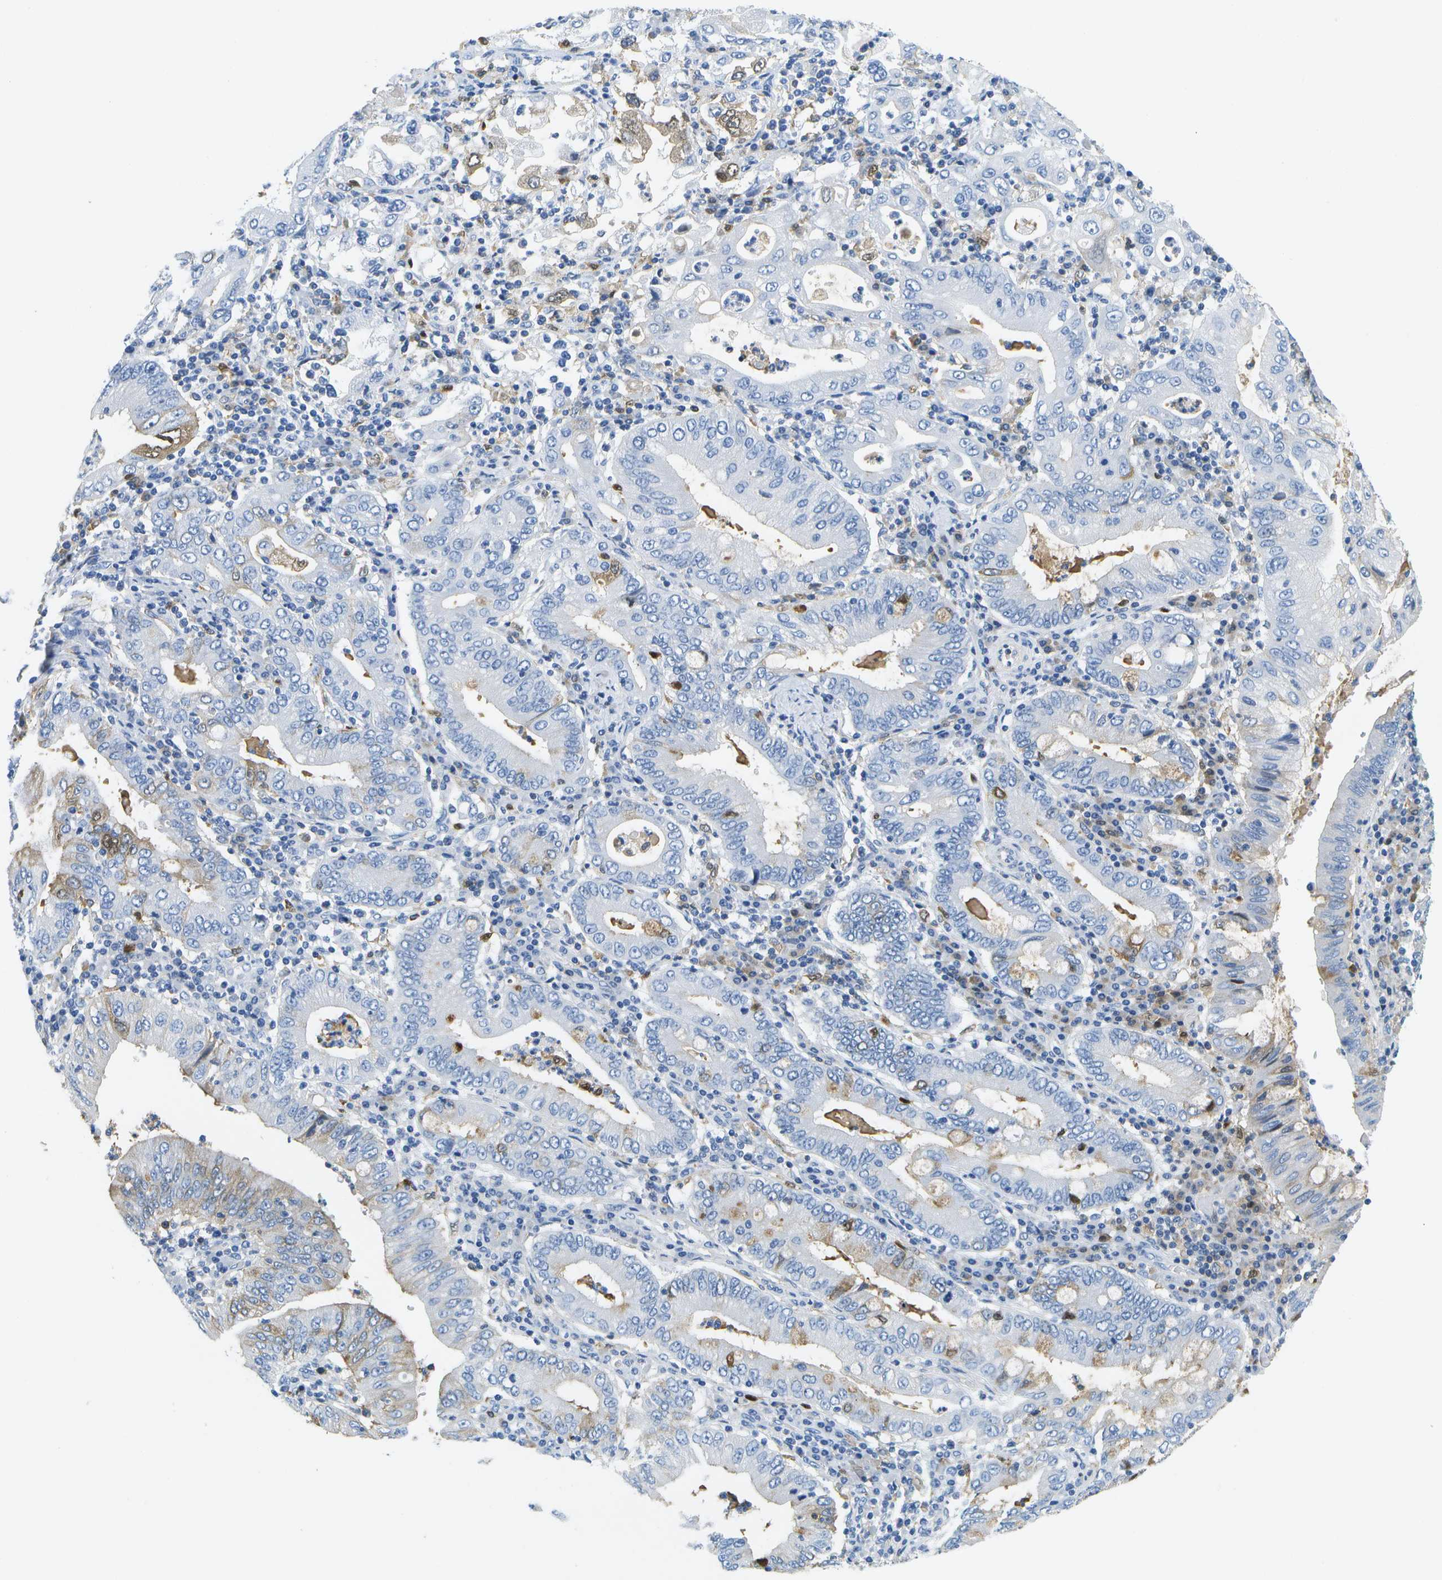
{"staining": {"intensity": "negative", "quantity": "none", "location": "none"}, "tissue": "stomach cancer", "cell_type": "Tumor cells", "image_type": "cancer", "snomed": [{"axis": "morphology", "description": "Normal tissue, NOS"}, {"axis": "morphology", "description": "Adenocarcinoma, NOS"}, {"axis": "topography", "description": "Esophagus"}, {"axis": "topography", "description": "Stomach, upper"}, {"axis": "topography", "description": "Peripheral nerve tissue"}], "caption": "Immunohistochemistry (IHC) histopathology image of neoplastic tissue: stomach adenocarcinoma stained with DAB demonstrates no significant protein expression in tumor cells.", "gene": "SERPINA1", "patient": {"sex": "male", "age": 62}}